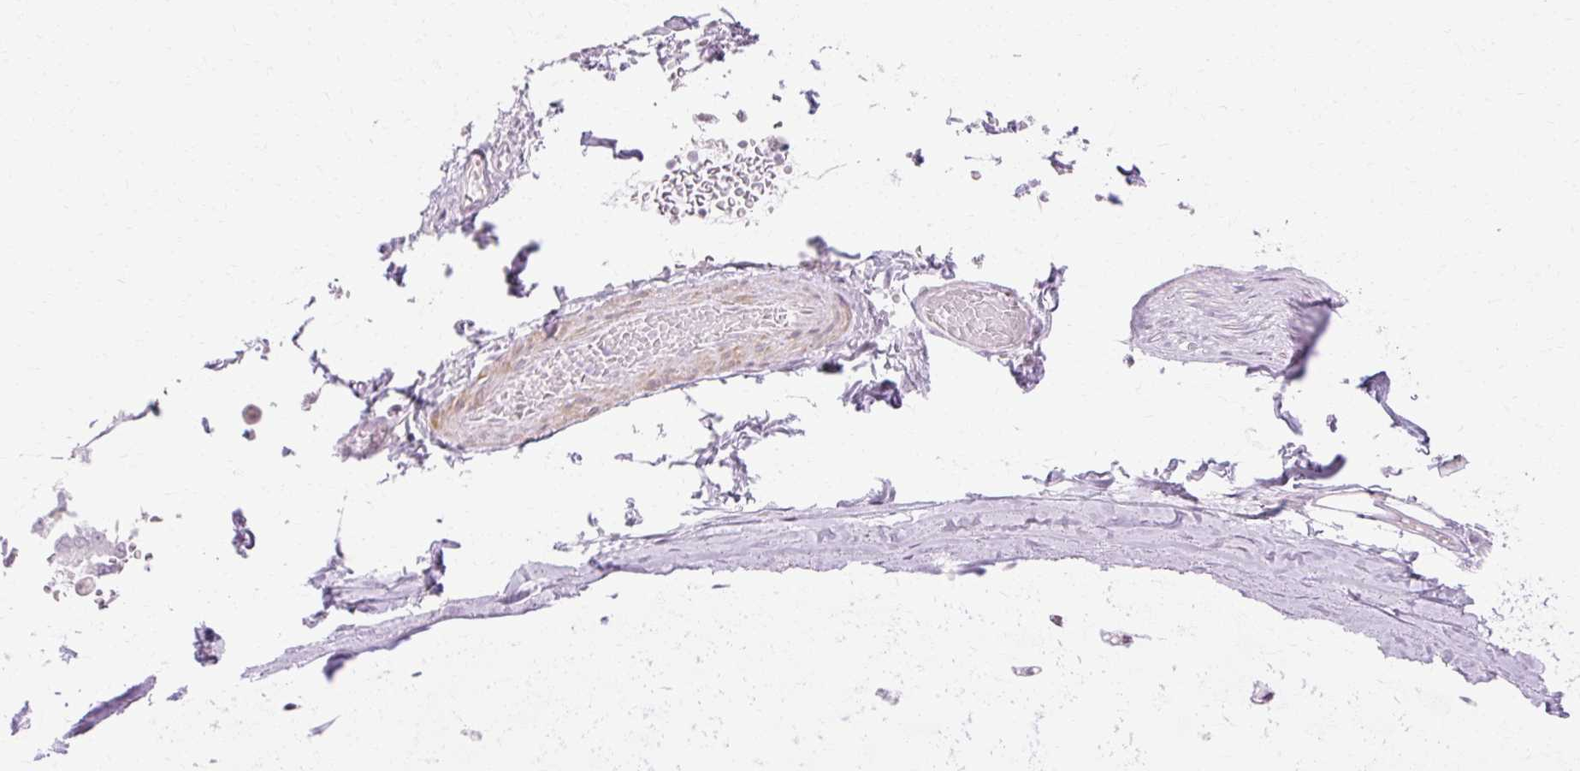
{"staining": {"intensity": "negative", "quantity": "none", "location": "none"}, "tissue": "soft tissue", "cell_type": "Chondrocytes", "image_type": "normal", "snomed": [{"axis": "morphology", "description": "Normal tissue, NOS"}, {"axis": "morphology", "description": "Degeneration, NOS"}, {"axis": "topography", "description": "Cartilage tissue"}, {"axis": "topography", "description": "Lung"}], "caption": "Protein analysis of benign soft tissue exhibits no significant expression in chondrocytes.", "gene": "C3orf49", "patient": {"sex": "female", "age": 61}}